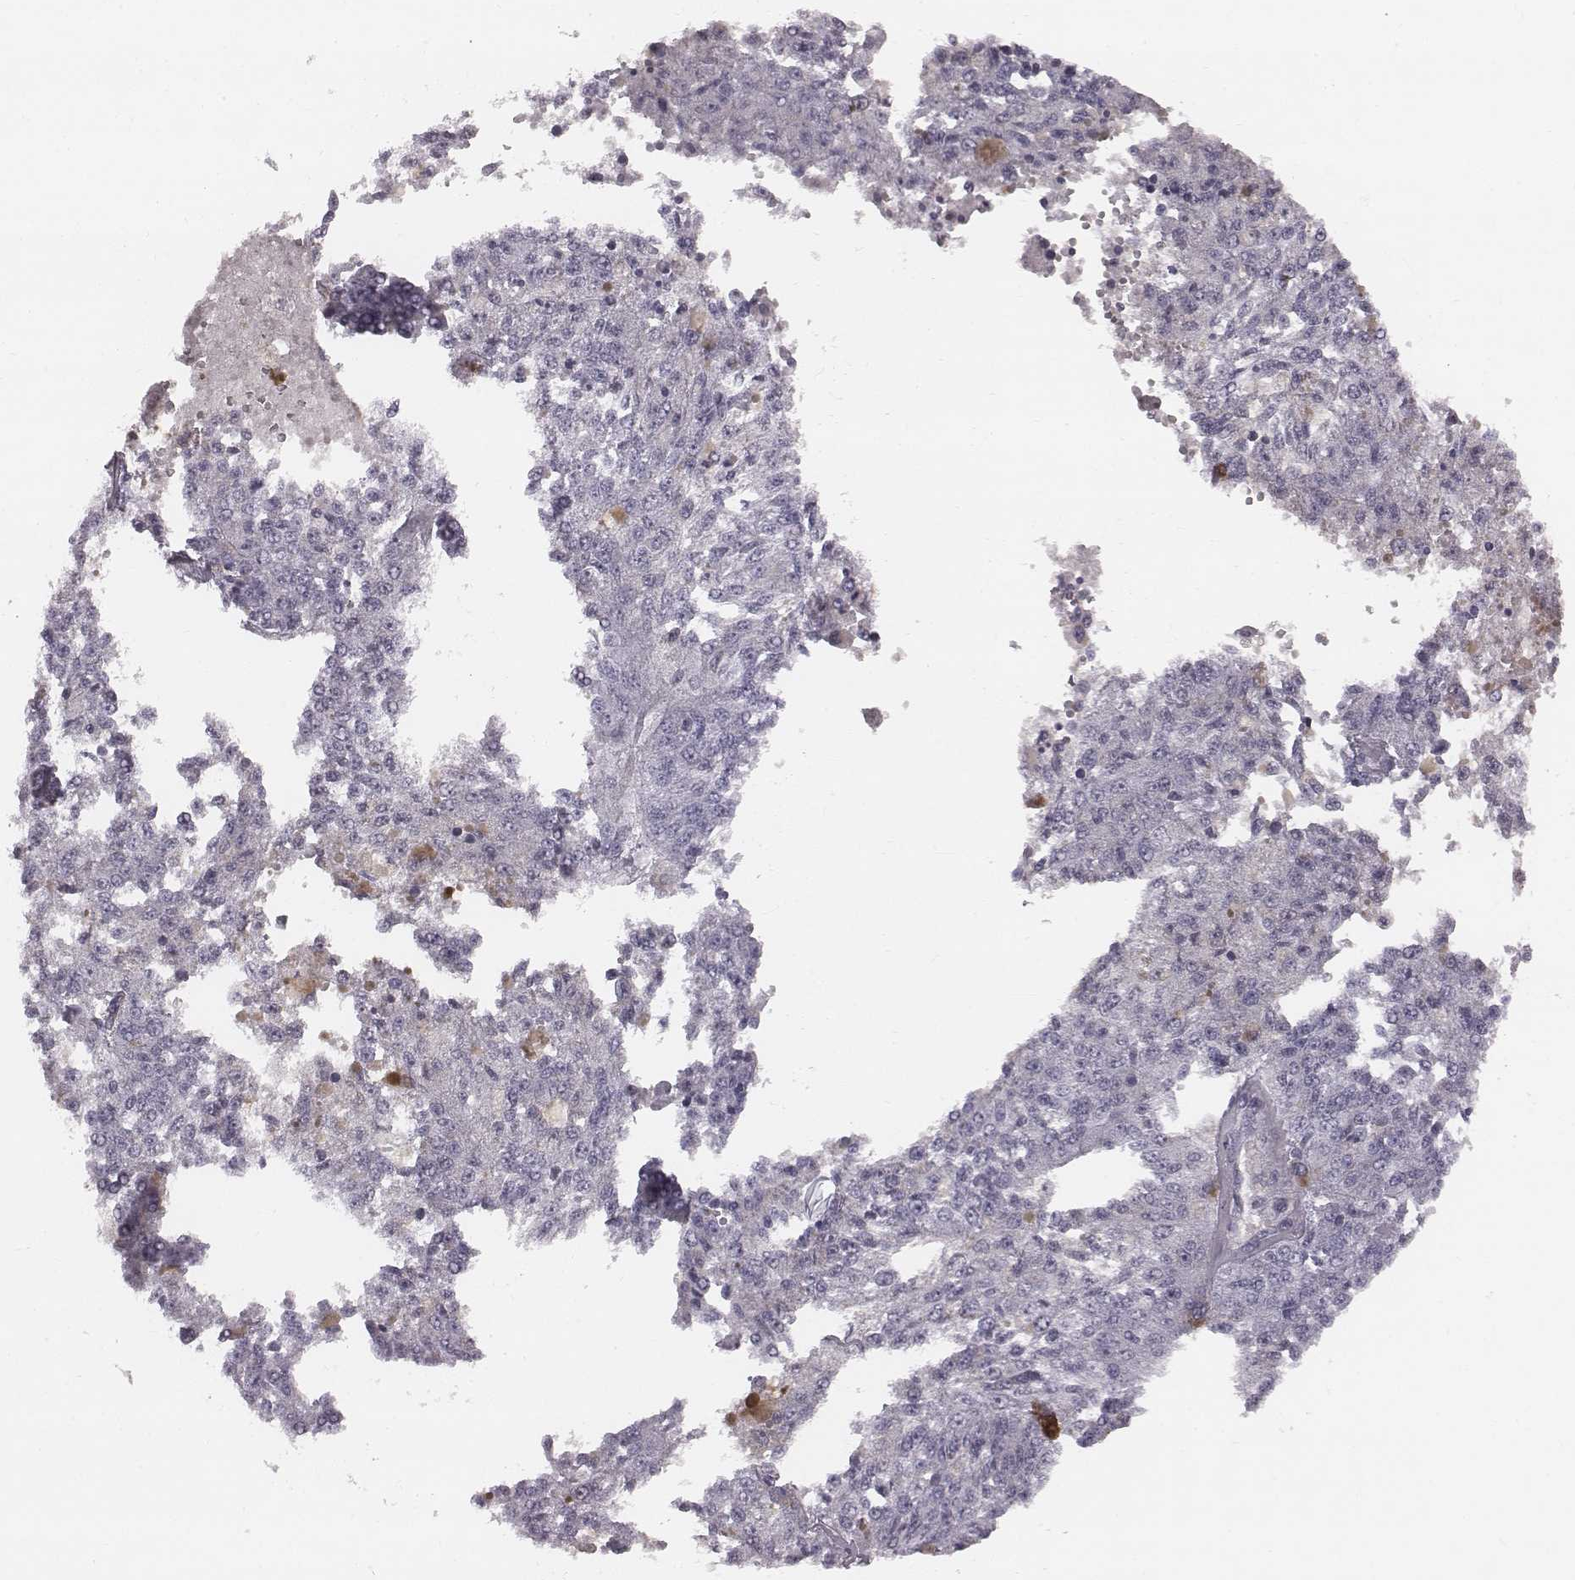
{"staining": {"intensity": "negative", "quantity": "none", "location": "none"}, "tissue": "melanoma", "cell_type": "Tumor cells", "image_type": "cancer", "snomed": [{"axis": "morphology", "description": "Malignant melanoma, Metastatic site"}, {"axis": "topography", "description": "Lymph node"}], "caption": "This is an immunohistochemistry (IHC) image of melanoma. There is no expression in tumor cells.", "gene": "C6orf58", "patient": {"sex": "female", "age": 64}}